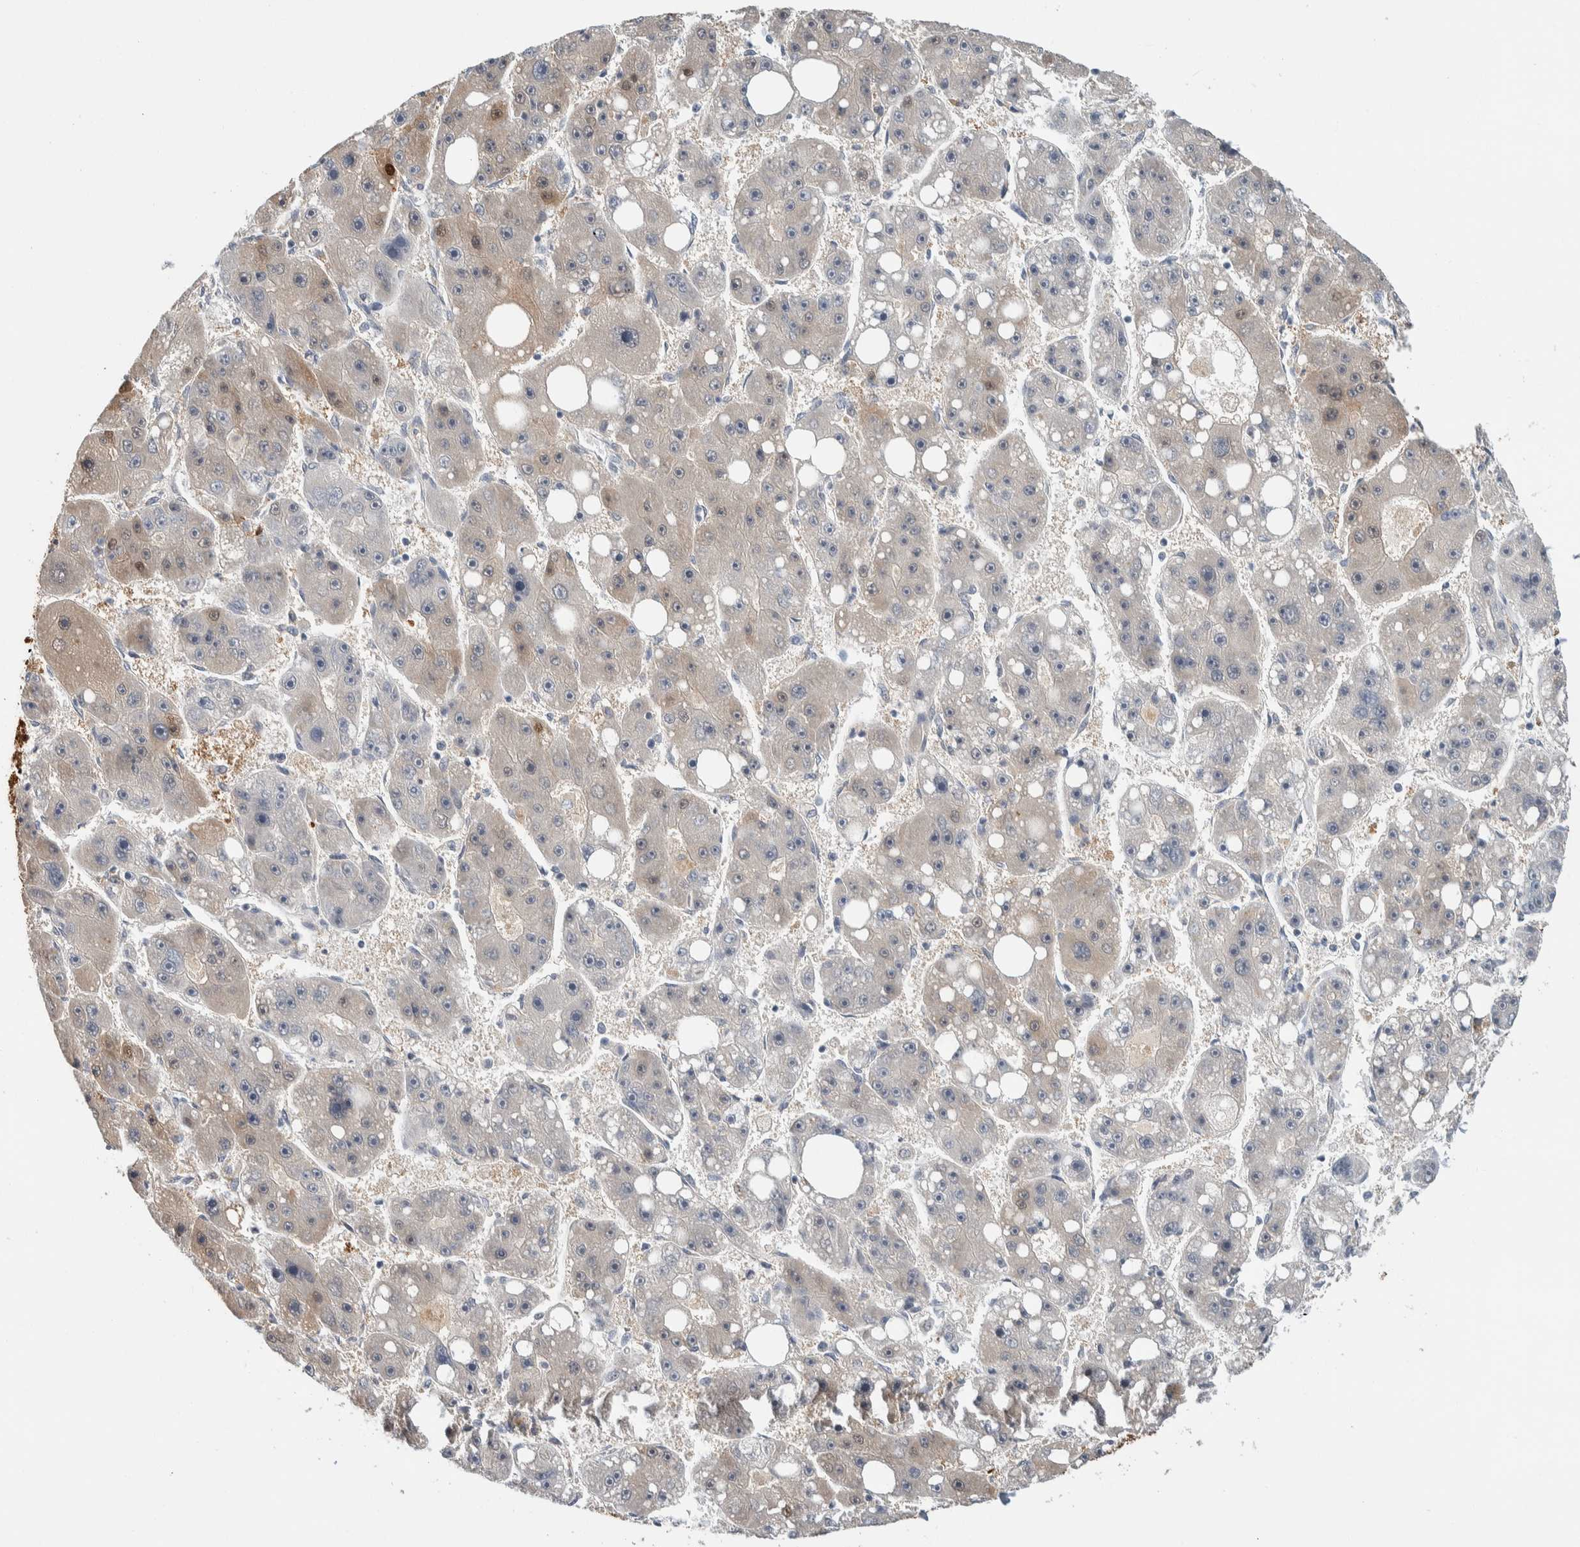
{"staining": {"intensity": "weak", "quantity": "<25%", "location": "cytoplasmic/membranous"}, "tissue": "liver cancer", "cell_type": "Tumor cells", "image_type": "cancer", "snomed": [{"axis": "morphology", "description": "Carcinoma, Hepatocellular, NOS"}, {"axis": "topography", "description": "Liver"}], "caption": "Liver cancer was stained to show a protein in brown. There is no significant staining in tumor cells.", "gene": "SHPK", "patient": {"sex": "female", "age": 61}}